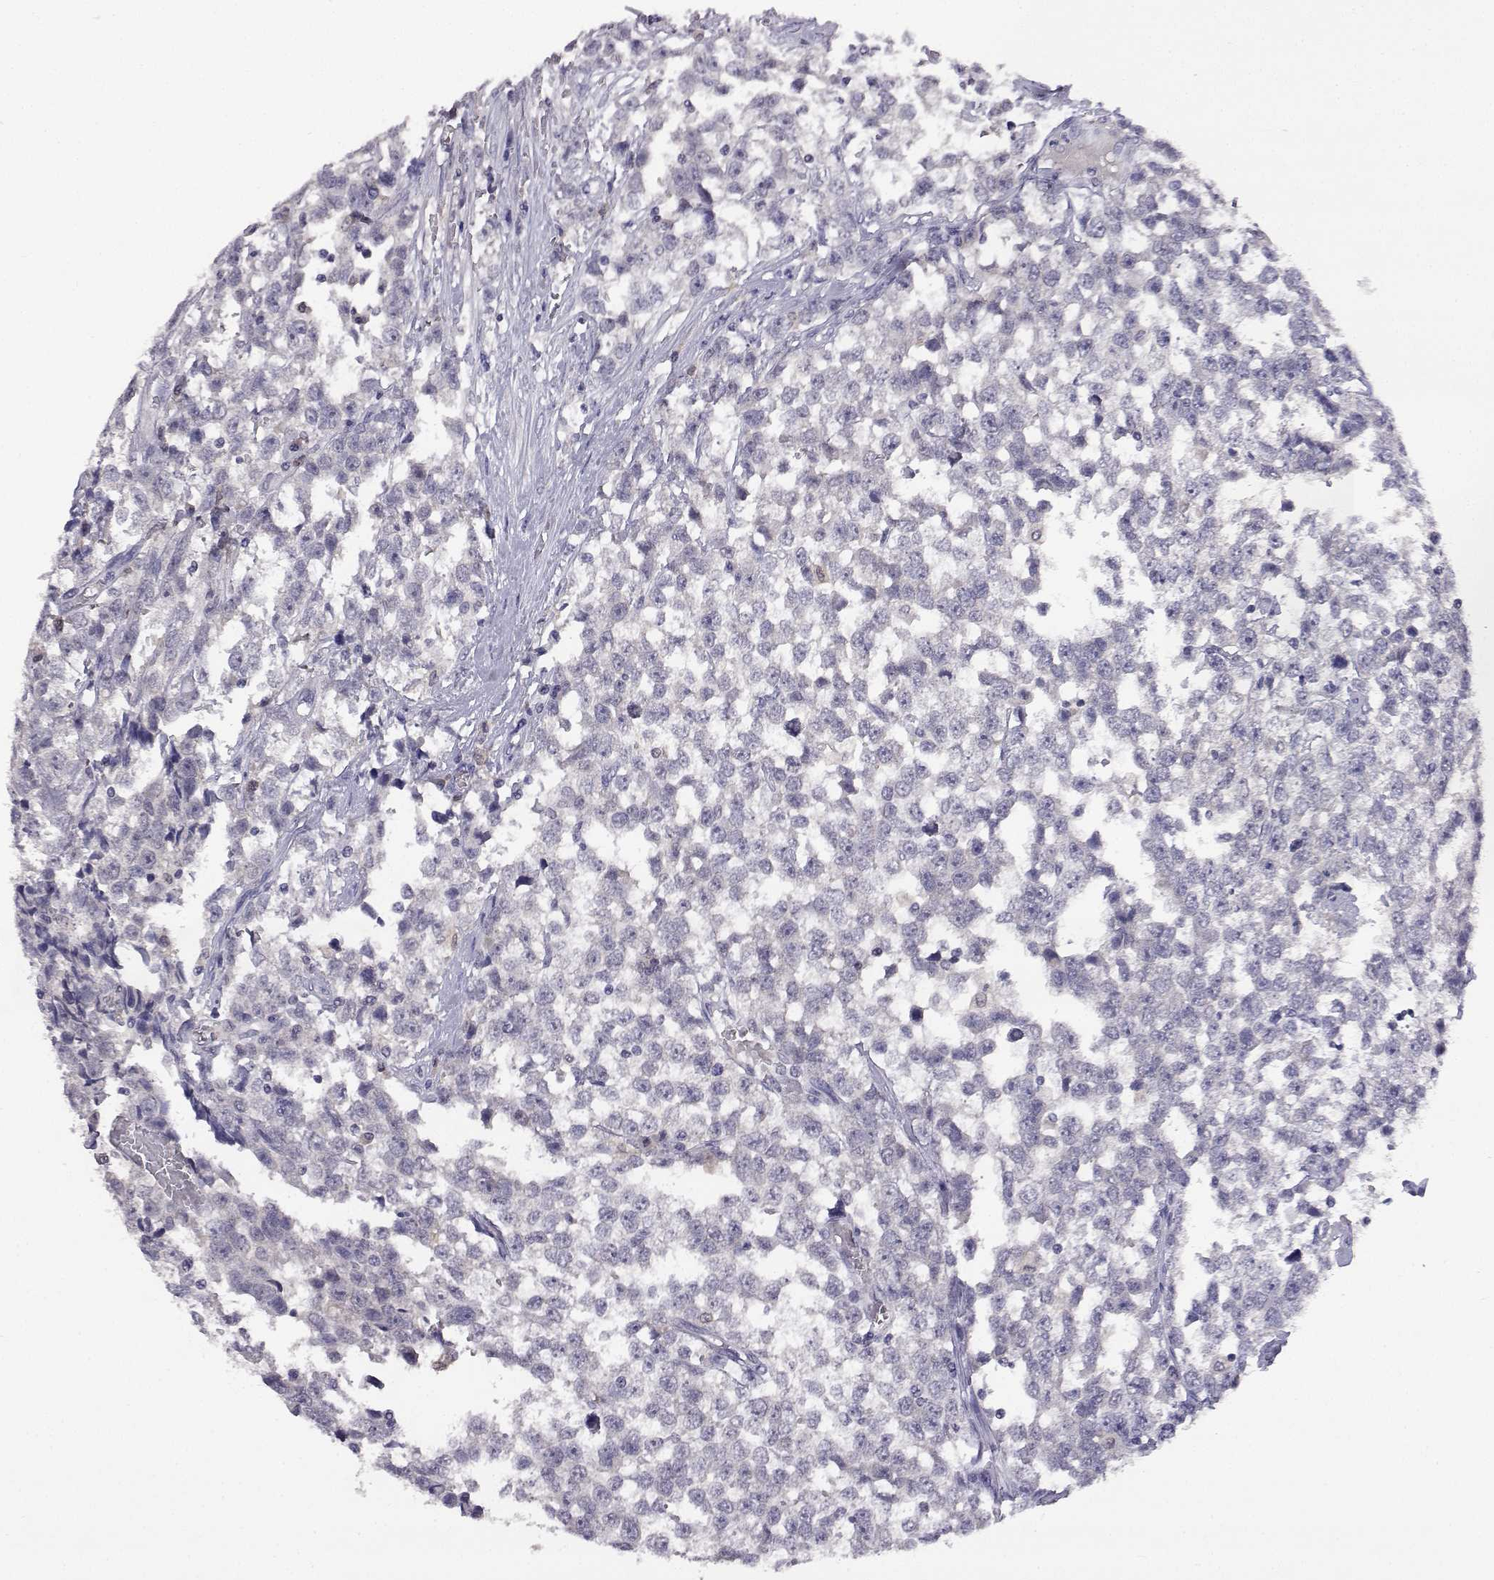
{"staining": {"intensity": "negative", "quantity": "none", "location": "none"}, "tissue": "testis cancer", "cell_type": "Tumor cells", "image_type": "cancer", "snomed": [{"axis": "morphology", "description": "Seminoma, NOS"}, {"axis": "topography", "description": "Testis"}], "caption": "Testis cancer (seminoma) was stained to show a protein in brown. There is no significant positivity in tumor cells.", "gene": "AKR1B1", "patient": {"sex": "male", "age": 34}}